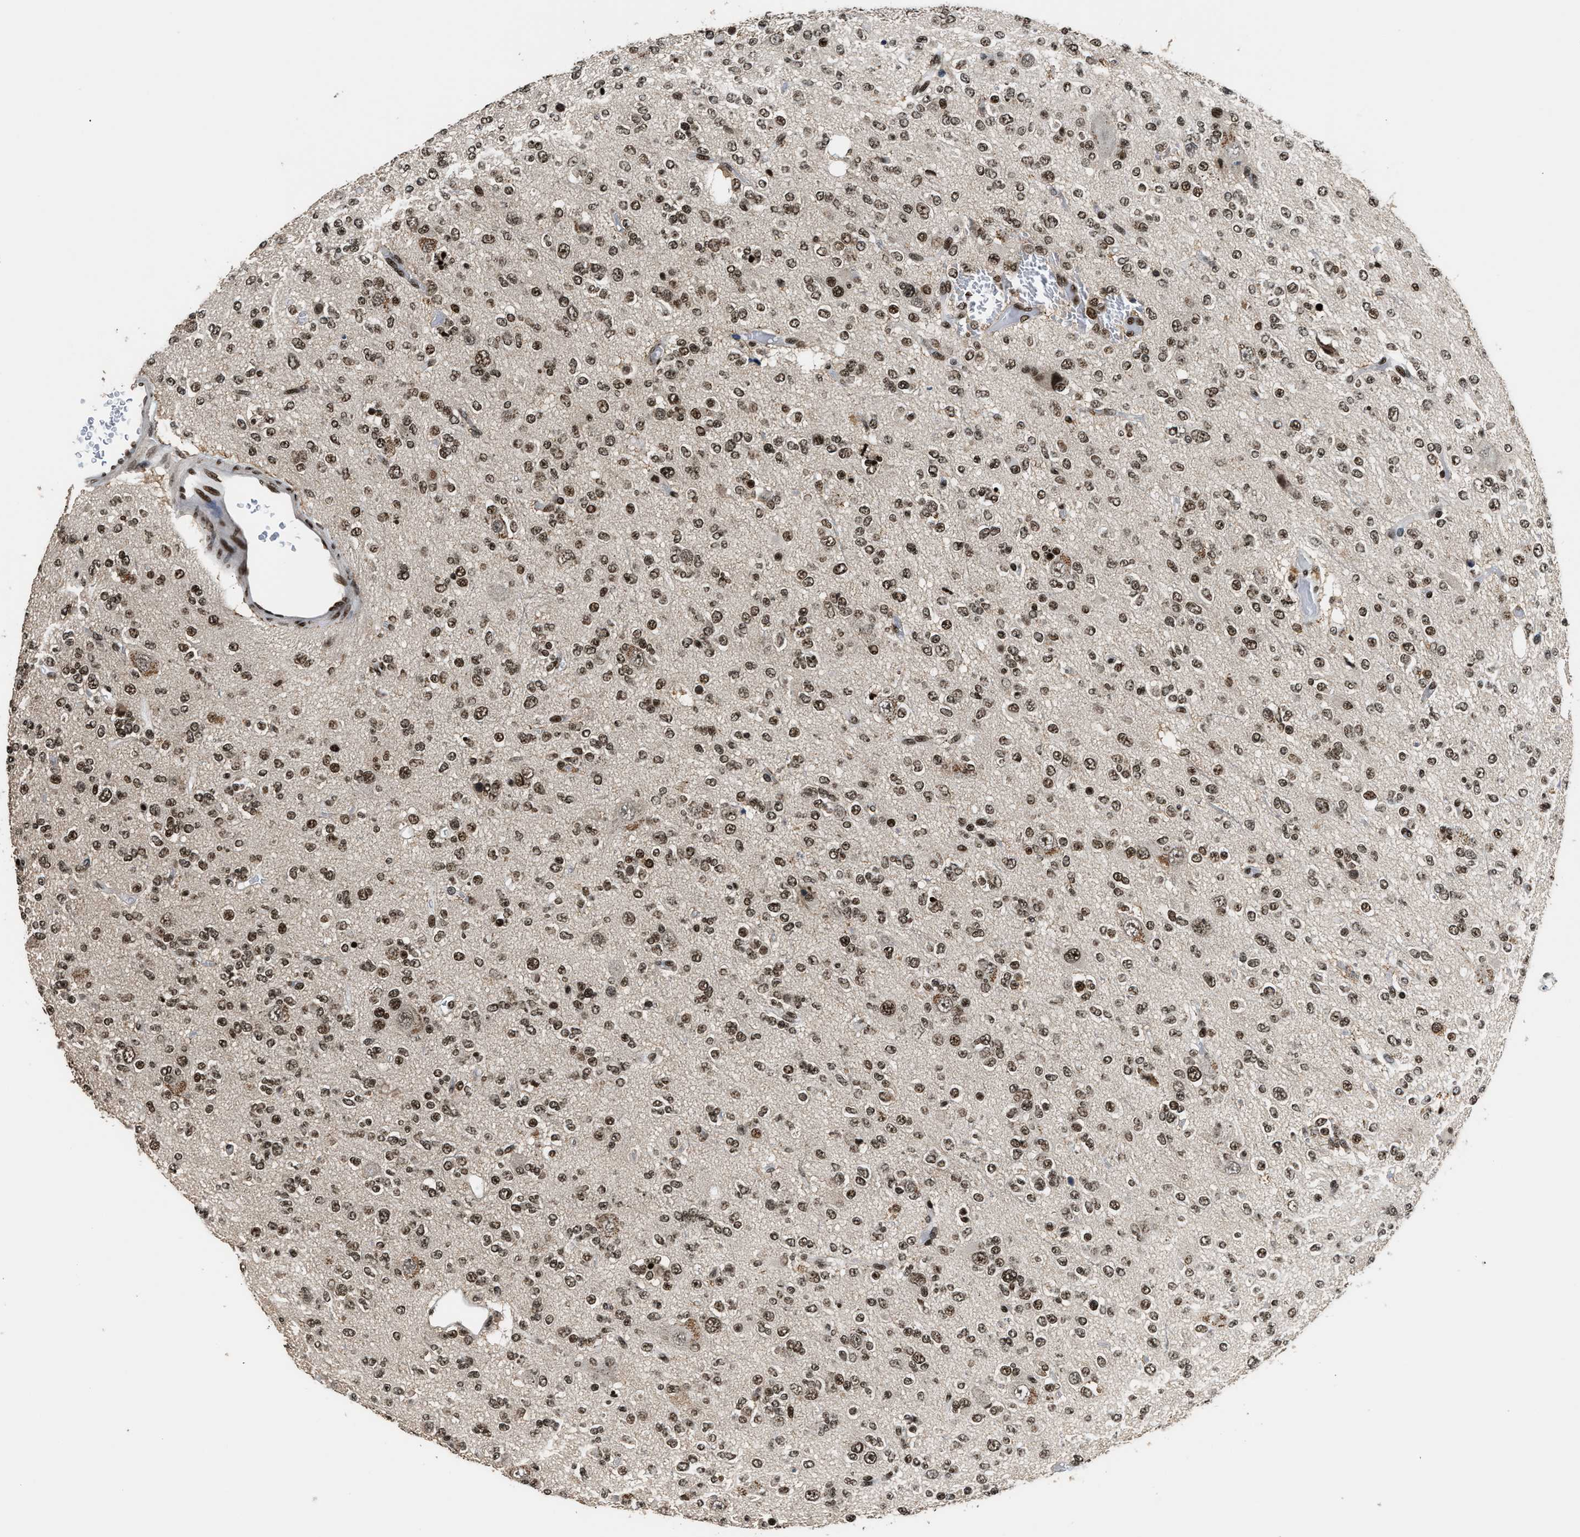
{"staining": {"intensity": "moderate", "quantity": ">75%", "location": "nuclear"}, "tissue": "glioma", "cell_type": "Tumor cells", "image_type": "cancer", "snomed": [{"axis": "morphology", "description": "Glioma, malignant, Low grade"}, {"axis": "topography", "description": "Brain"}], "caption": "Glioma stained with a protein marker reveals moderate staining in tumor cells.", "gene": "RAD21", "patient": {"sex": "male", "age": 38}}